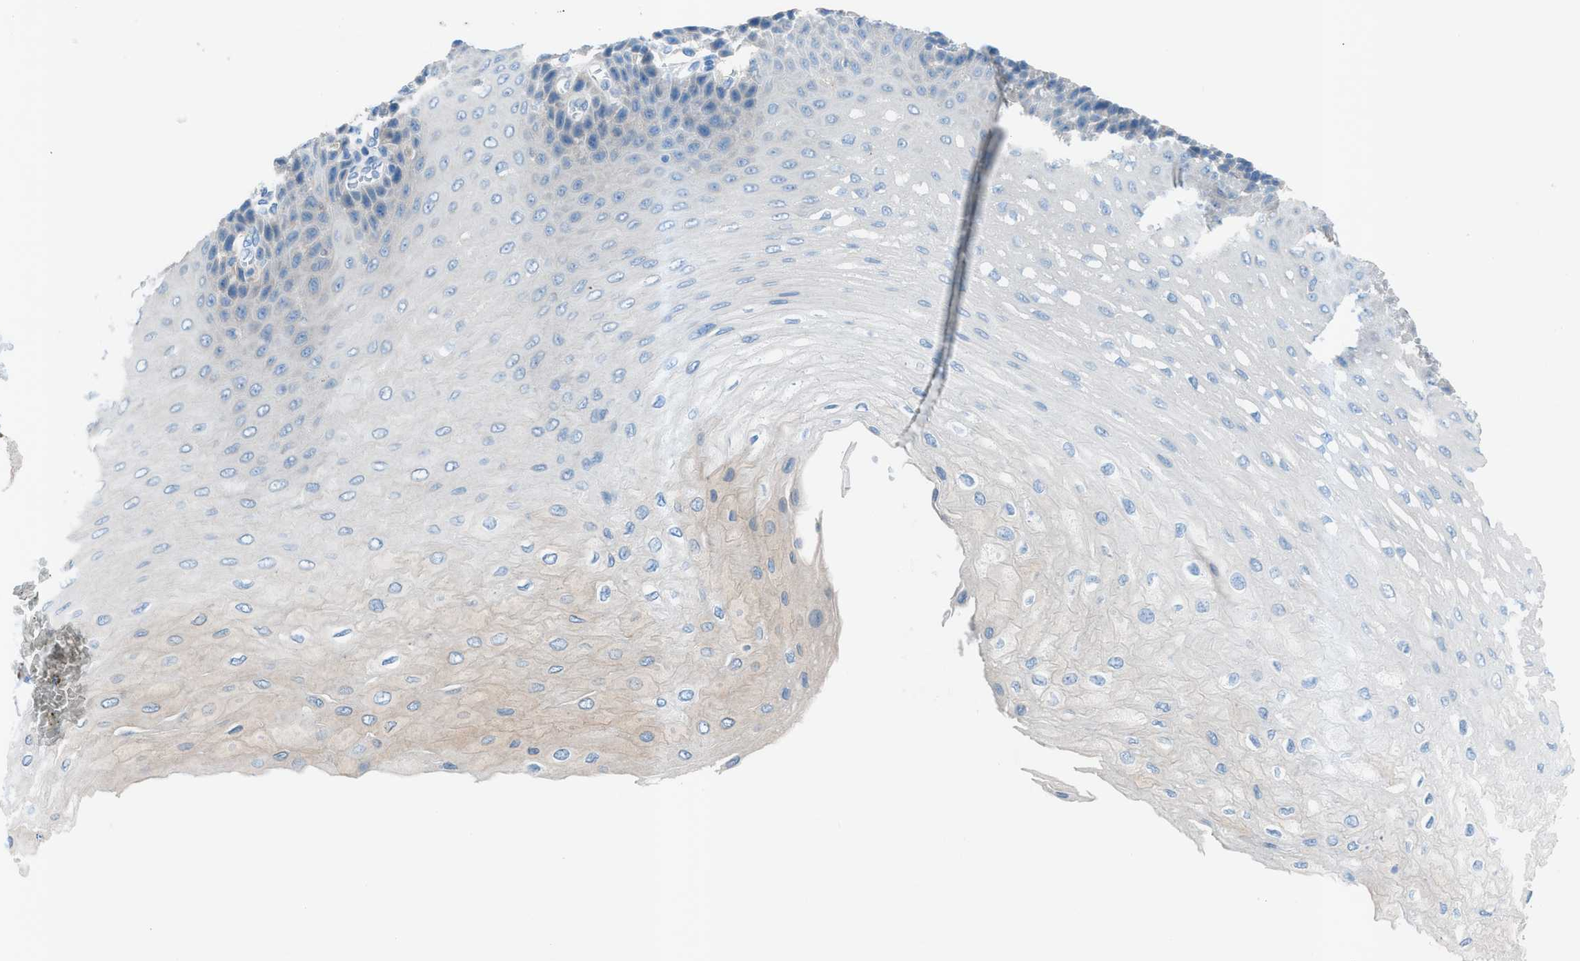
{"staining": {"intensity": "negative", "quantity": "none", "location": "none"}, "tissue": "esophagus", "cell_type": "Squamous epithelial cells", "image_type": "normal", "snomed": [{"axis": "morphology", "description": "Normal tissue, NOS"}, {"axis": "topography", "description": "Esophagus"}], "caption": "This is an IHC image of normal esophagus. There is no staining in squamous epithelial cells.", "gene": "C5AR2", "patient": {"sex": "female", "age": 72}}